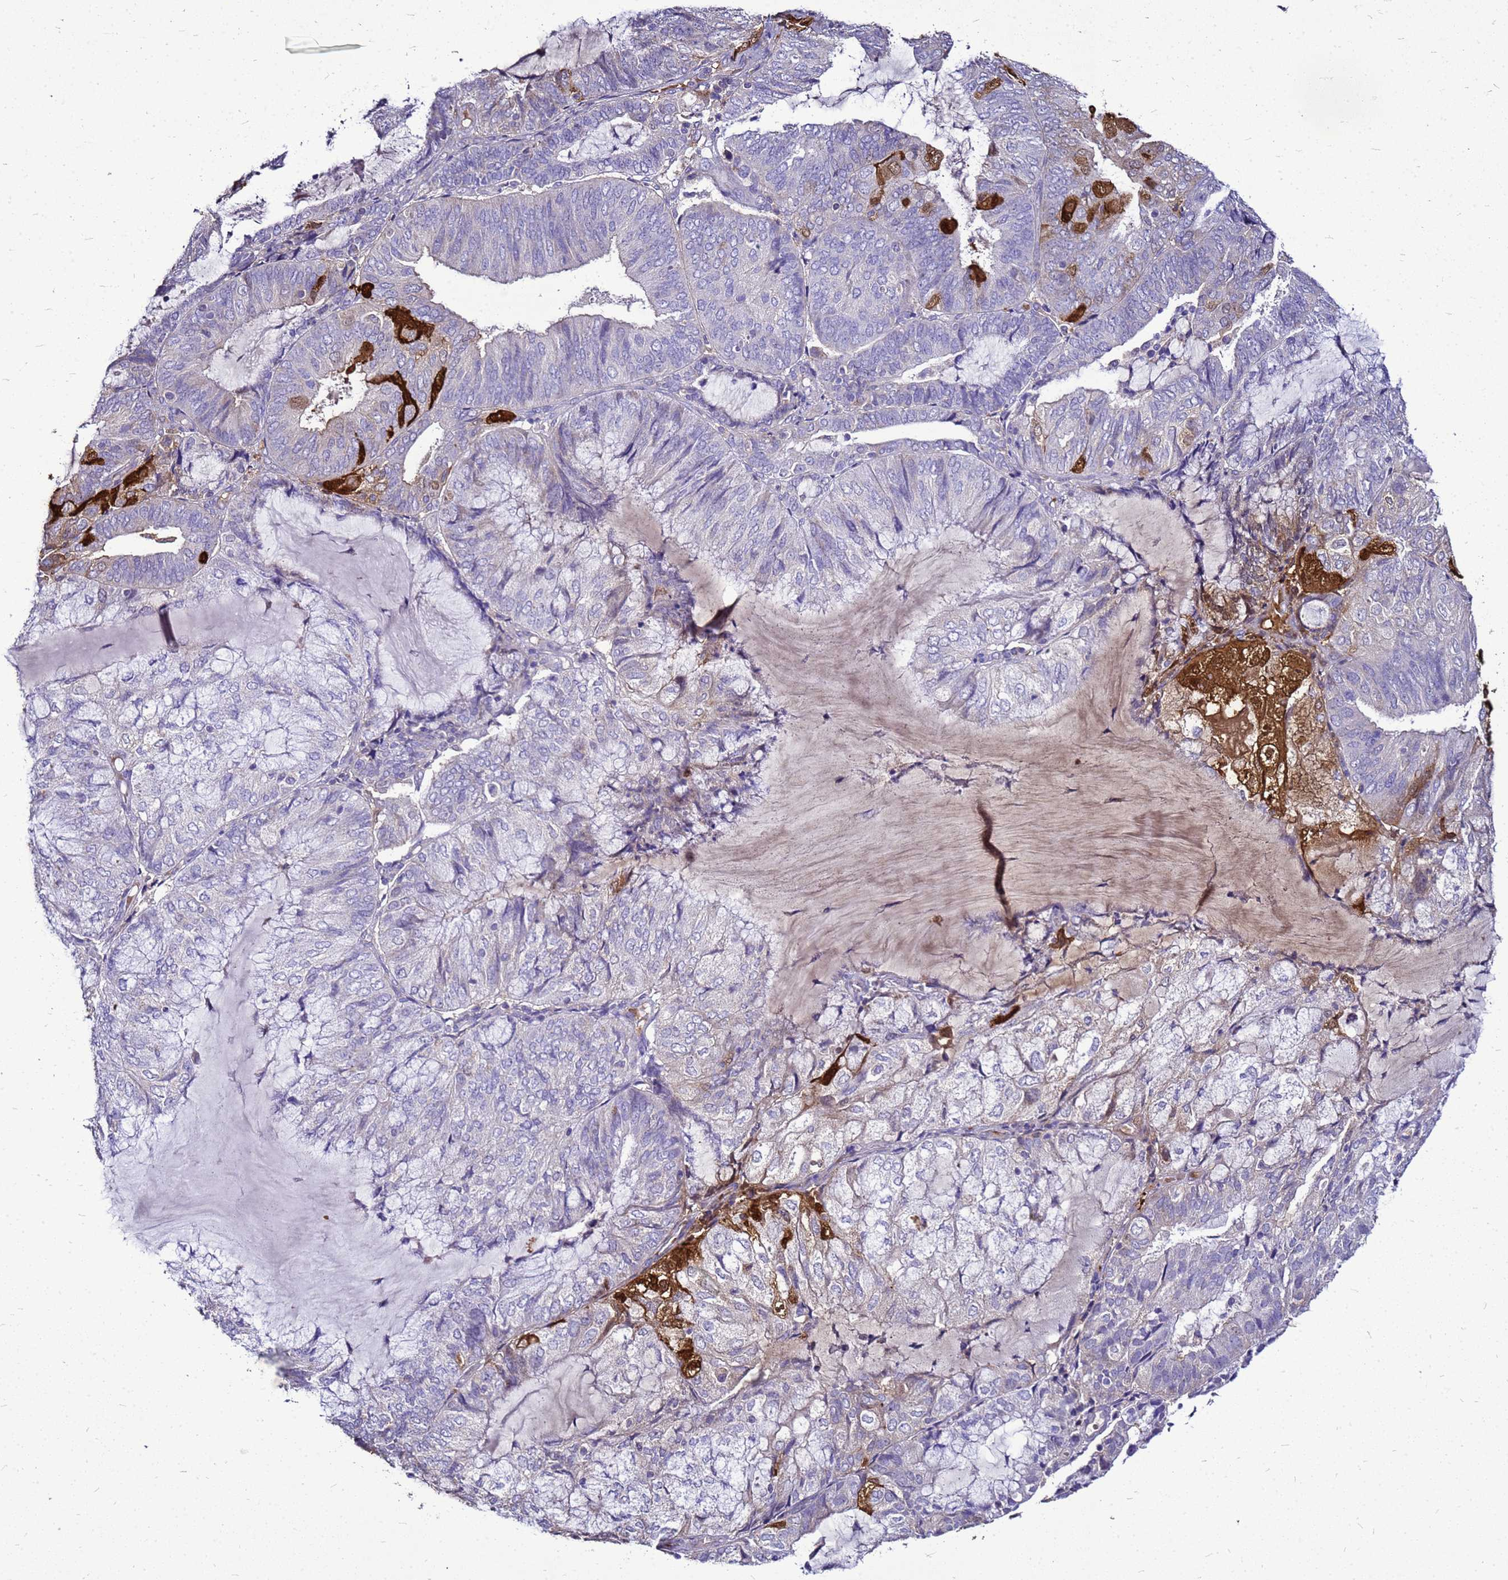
{"staining": {"intensity": "strong", "quantity": "<25%", "location": "cytoplasmic/membranous"}, "tissue": "endometrial cancer", "cell_type": "Tumor cells", "image_type": "cancer", "snomed": [{"axis": "morphology", "description": "Adenocarcinoma, NOS"}, {"axis": "topography", "description": "Endometrium"}], "caption": "Immunohistochemistry (IHC) of endometrial cancer demonstrates medium levels of strong cytoplasmic/membranous staining in about <25% of tumor cells. The staining was performed using DAB, with brown indicating positive protein expression. Nuclei are stained blue with hematoxylin.", "gene": "S100A2", "patient": {"sex": "female", "age": 81}}